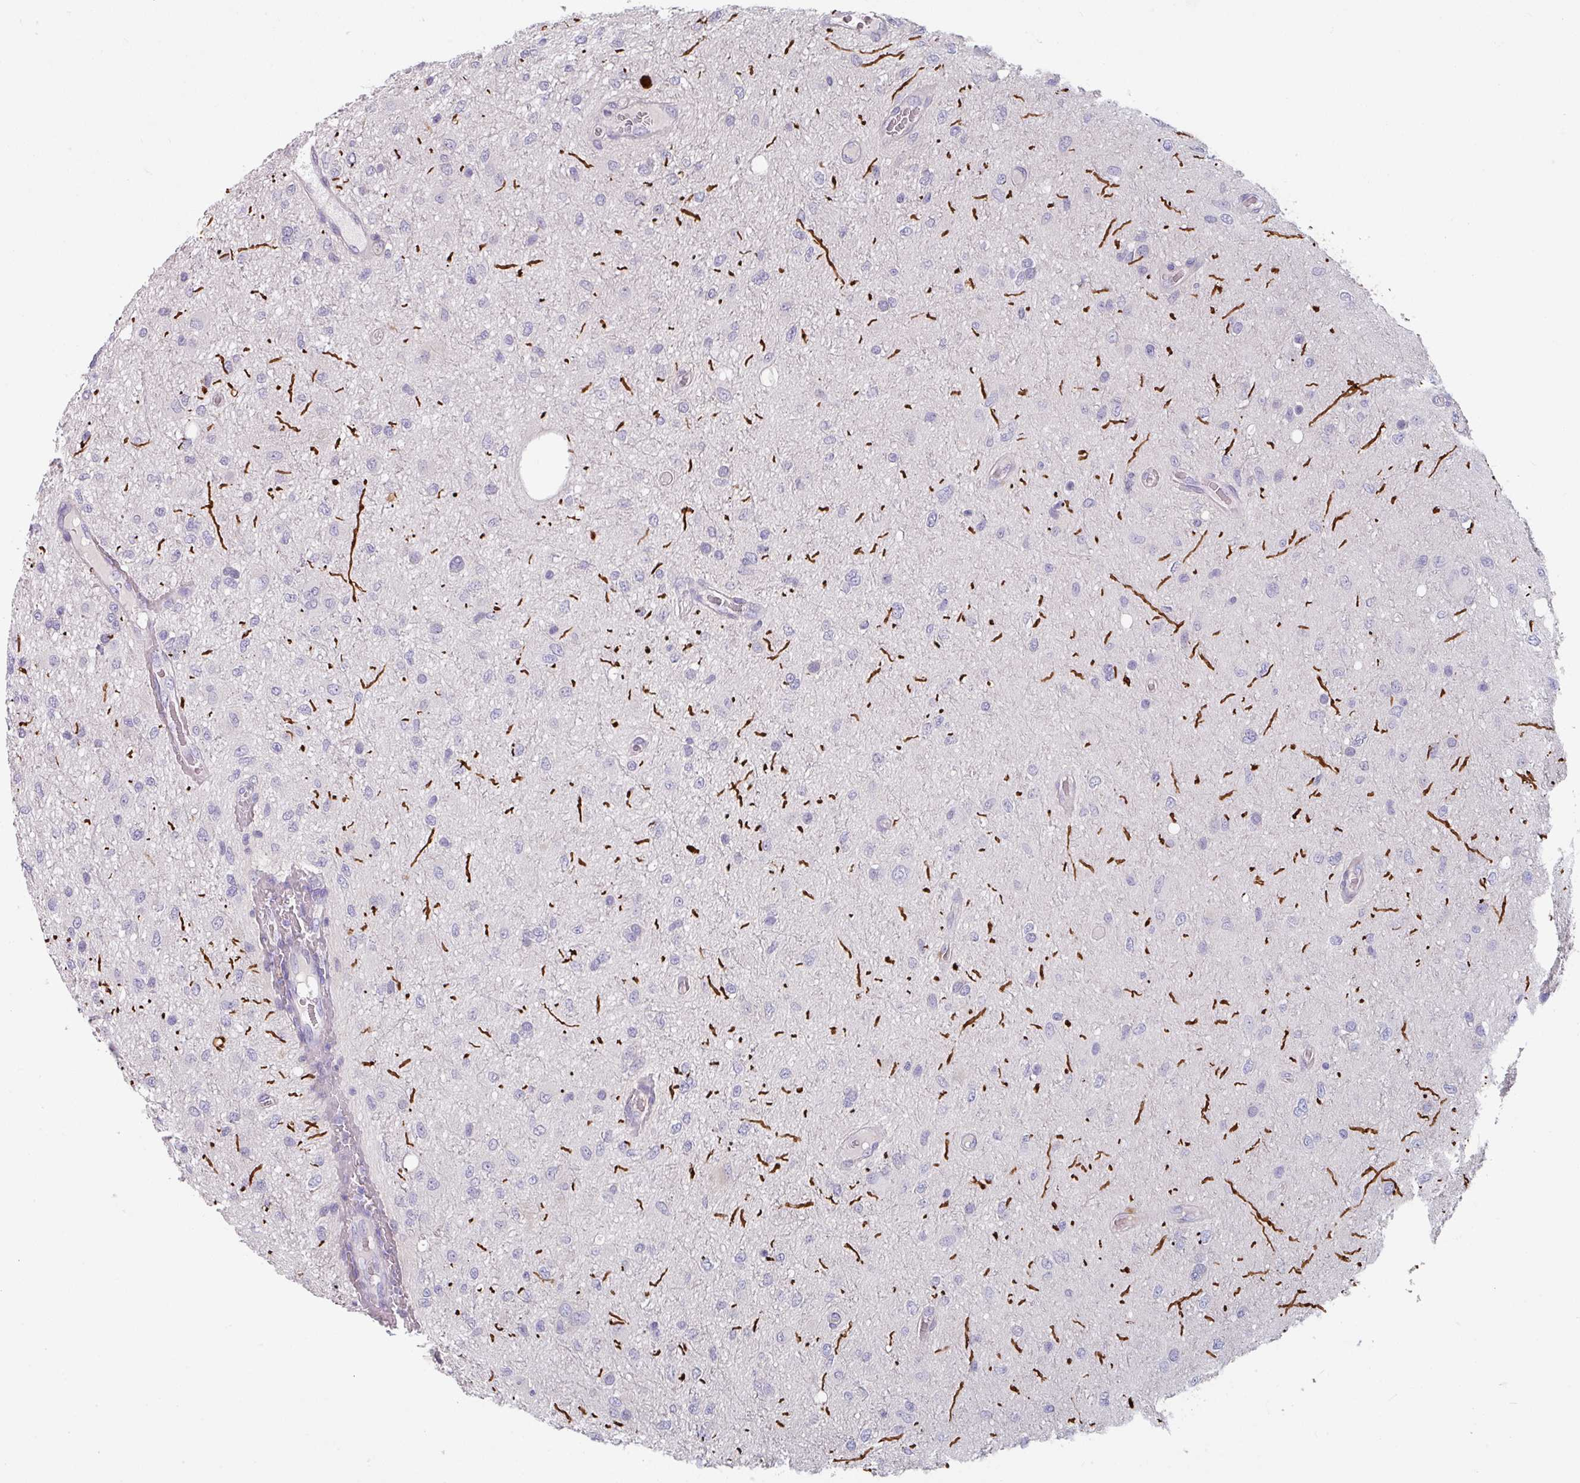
{"staining": {"intensity": "negative", "quantity": "none", "location": "none"}, "tissue": "glioma", "cell_type": "Tumor cells", "image_type": "cancer", "snomed": [{"axis": "morphology", "description": "Glioma, malignant, Low grade"}, {"axis": "topography", "description": "Cerebellum"}], "caption": "Immunohistochemical staining of human glioma displays no significant positivity in tumor cells. (DAB immunohistochemistry with hematoxylin counter stain).", "gene": "TMEM132A", "patient": {"sex": "female", "age": 5}}